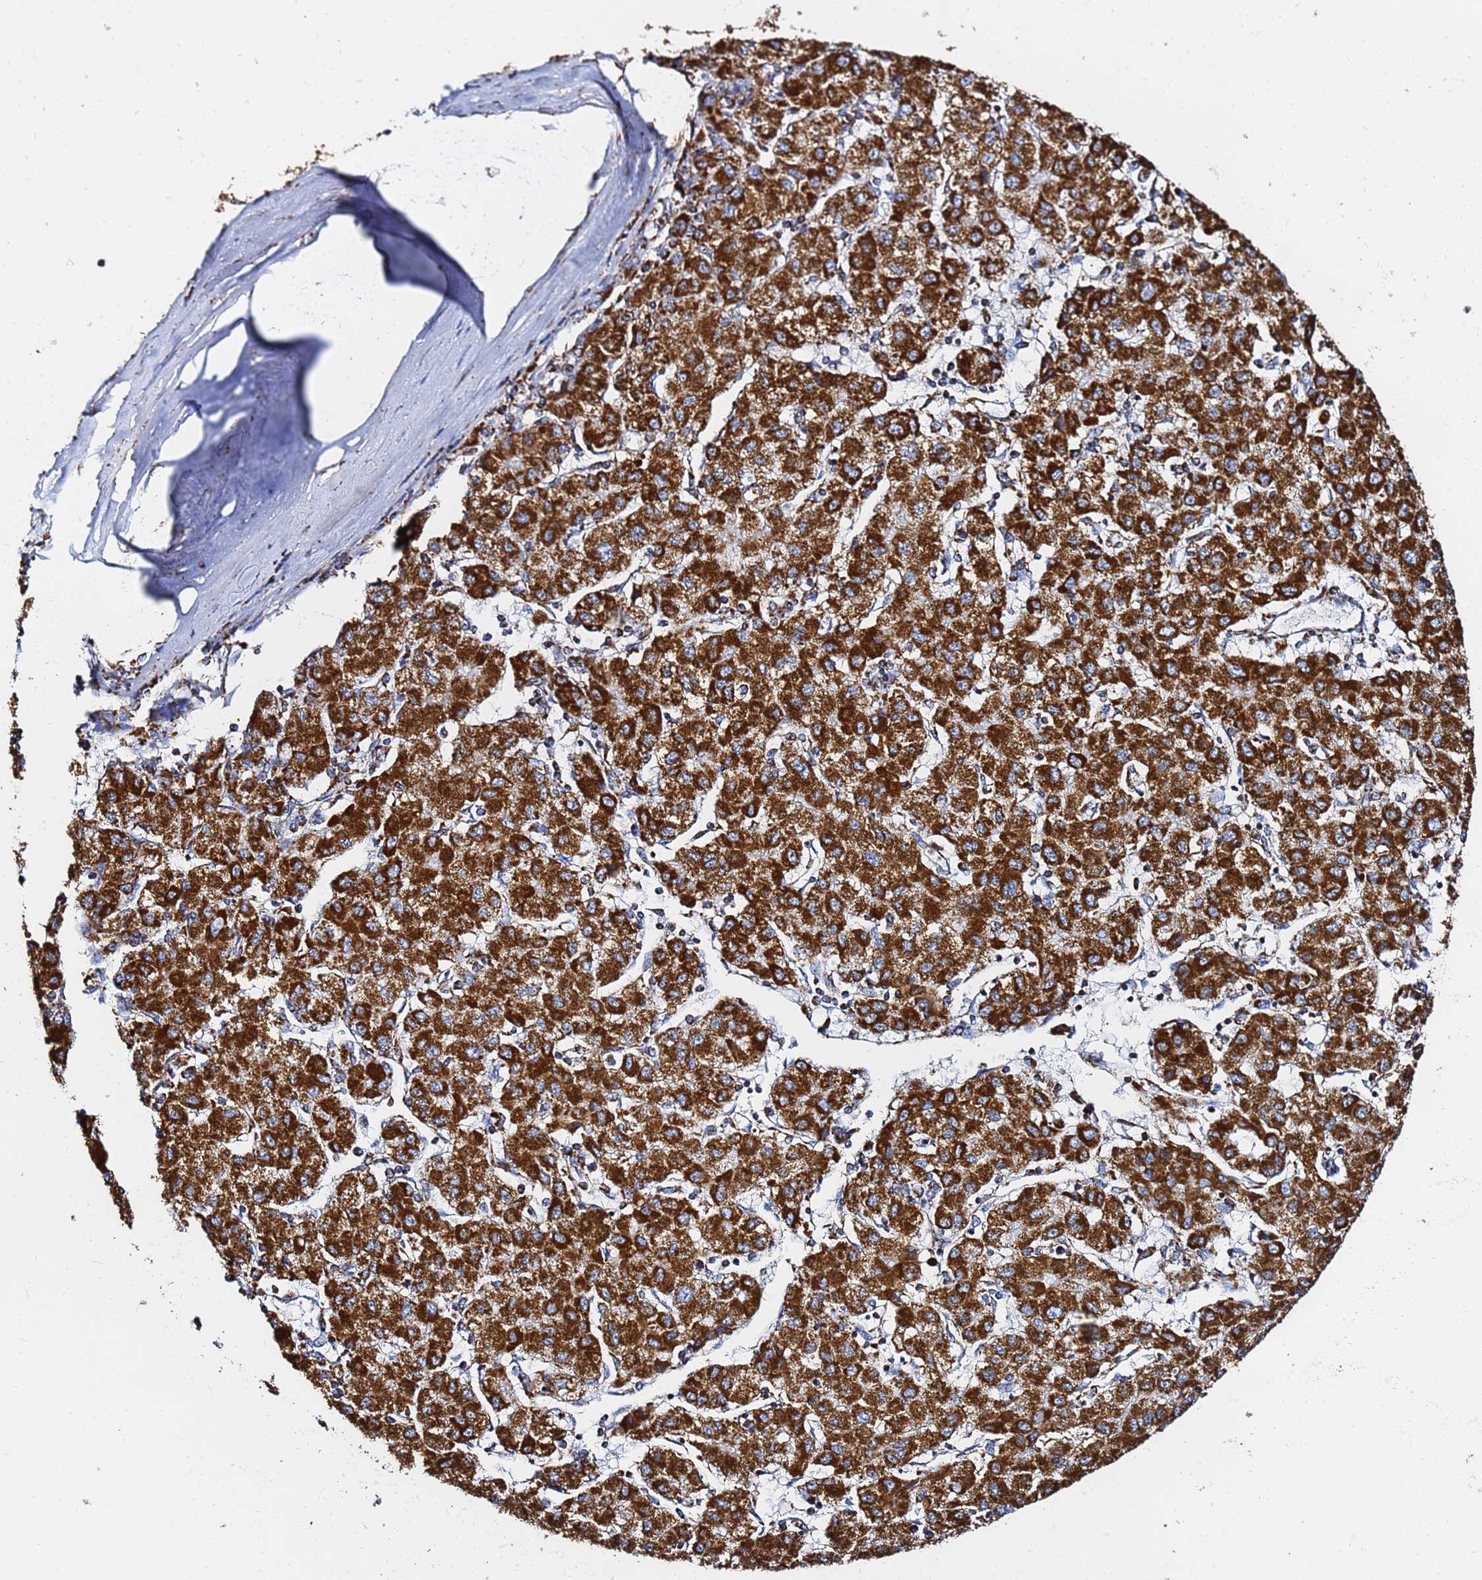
{"staining": {"intensity": "strong", "quantity": ">75%", "location": "cytoplasmic/membranous"}, "tissue": "liver cancer", "cell_type": "Tumor cells", "image_type": "cancer", "snomed": [{"axis": "morphology", "description": "Carcinoma, Hepatocellular, NOS"}, {"axis": "topography", "description": "Liver"}], "caption": "Protein expression by immunohistochemistry exhibits strong cytoplasmic/membranous positivity in about >75% of tumor cells in liver hepatocellular carcinoma.", "gene": "PHB2", "patient": {"sex": "male", "age": 72}}